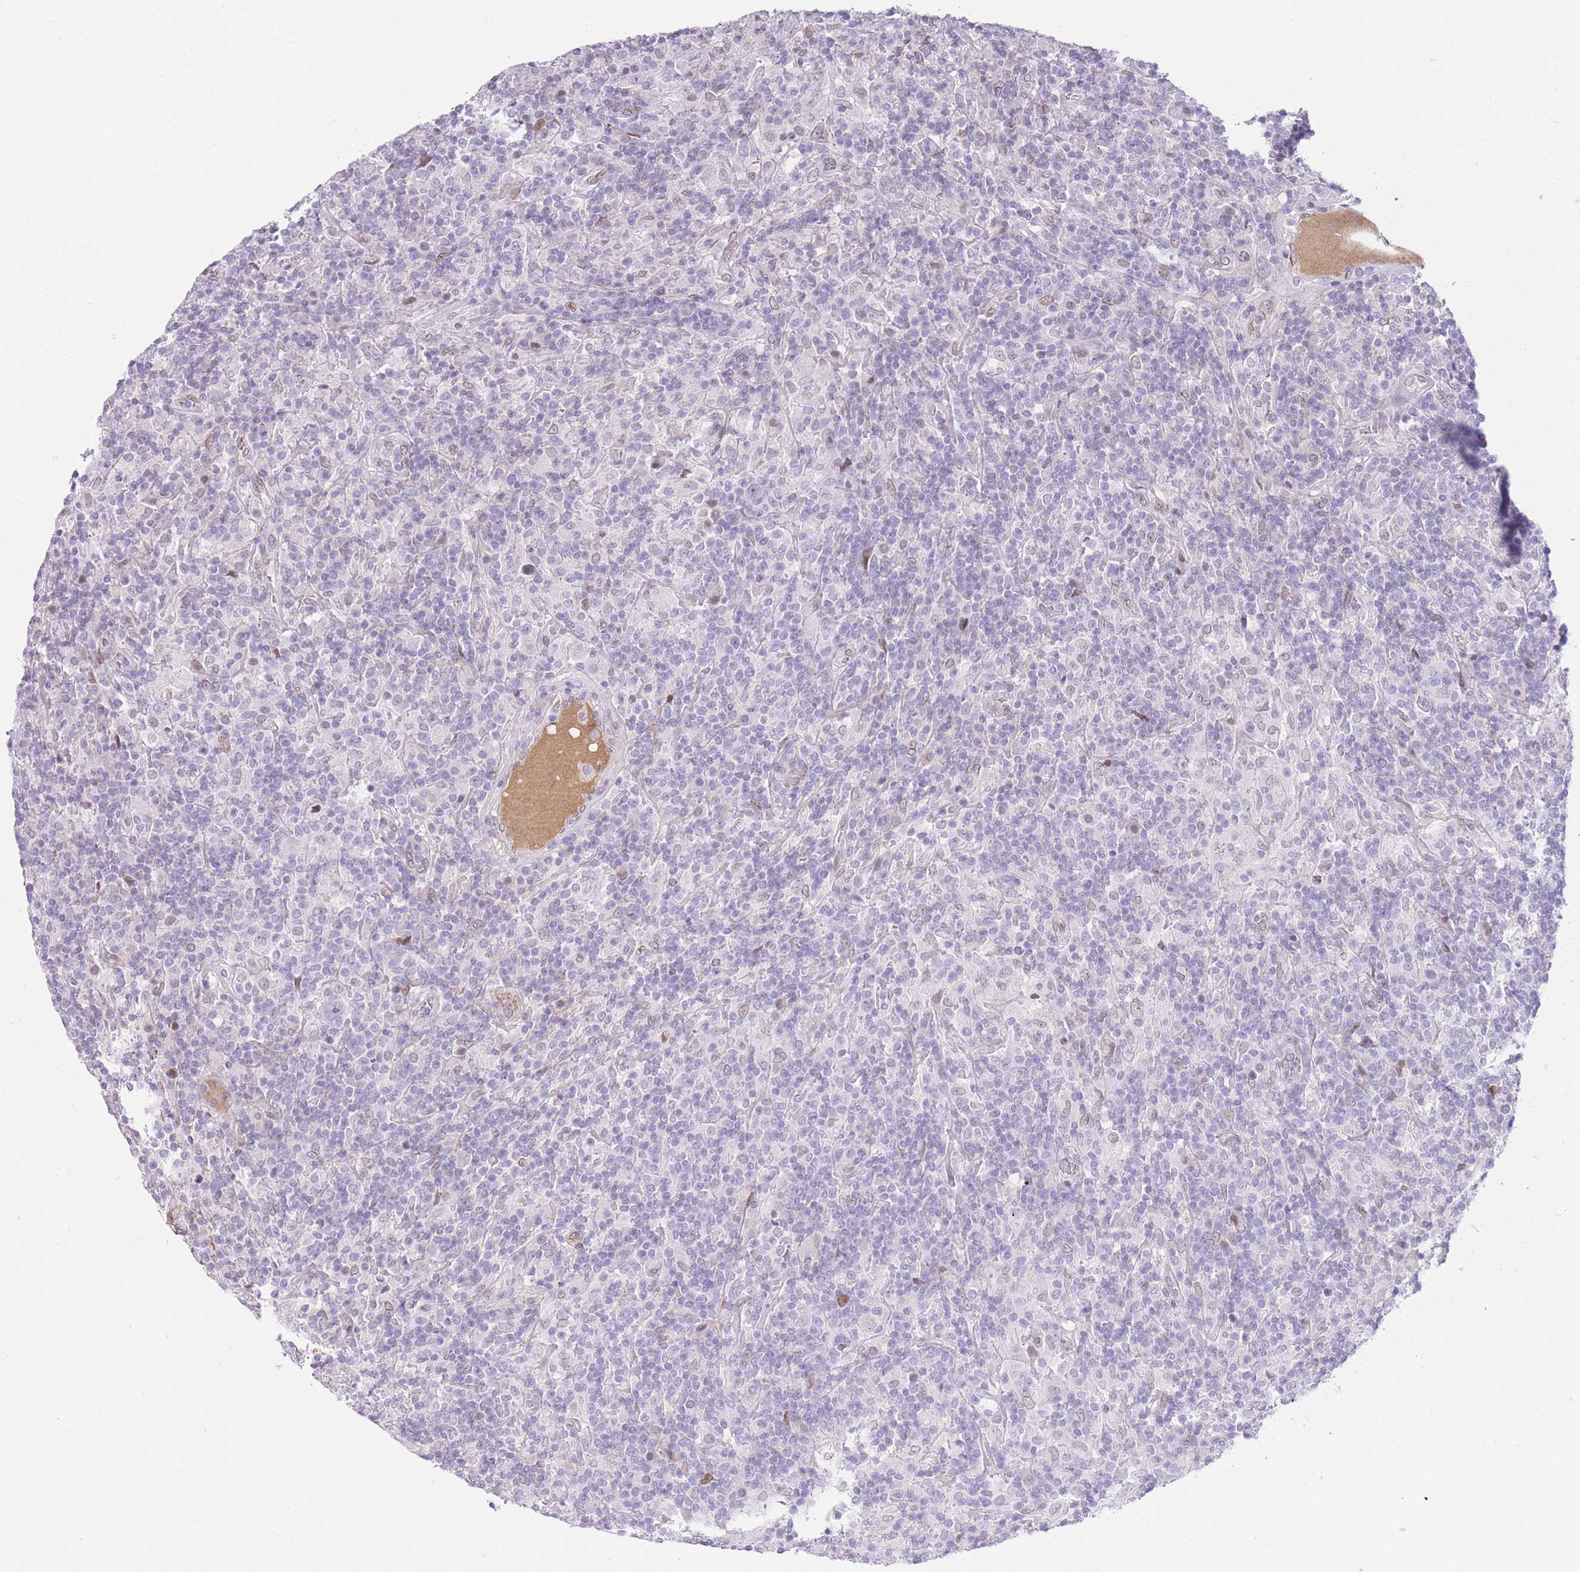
{"staining": {"intensity": "negative", "quantity": "none", "location": "none"}, "tissue": "lymphoma", "cell_type": "Tumor cells", "image_type": "cancer", "snomed": [{"axis": "morphology", "description": "Hodgkin's disease, NOS"}, {"axis": "topography", "description": "Lymph node"}], "caption": "An immunohistochemistry micrograph of lymphoma is shown. There is no staining in tumor cells of lymphoma.", "gene": "OR10AD1", "patient": {"sex": "male", "age": 70}}